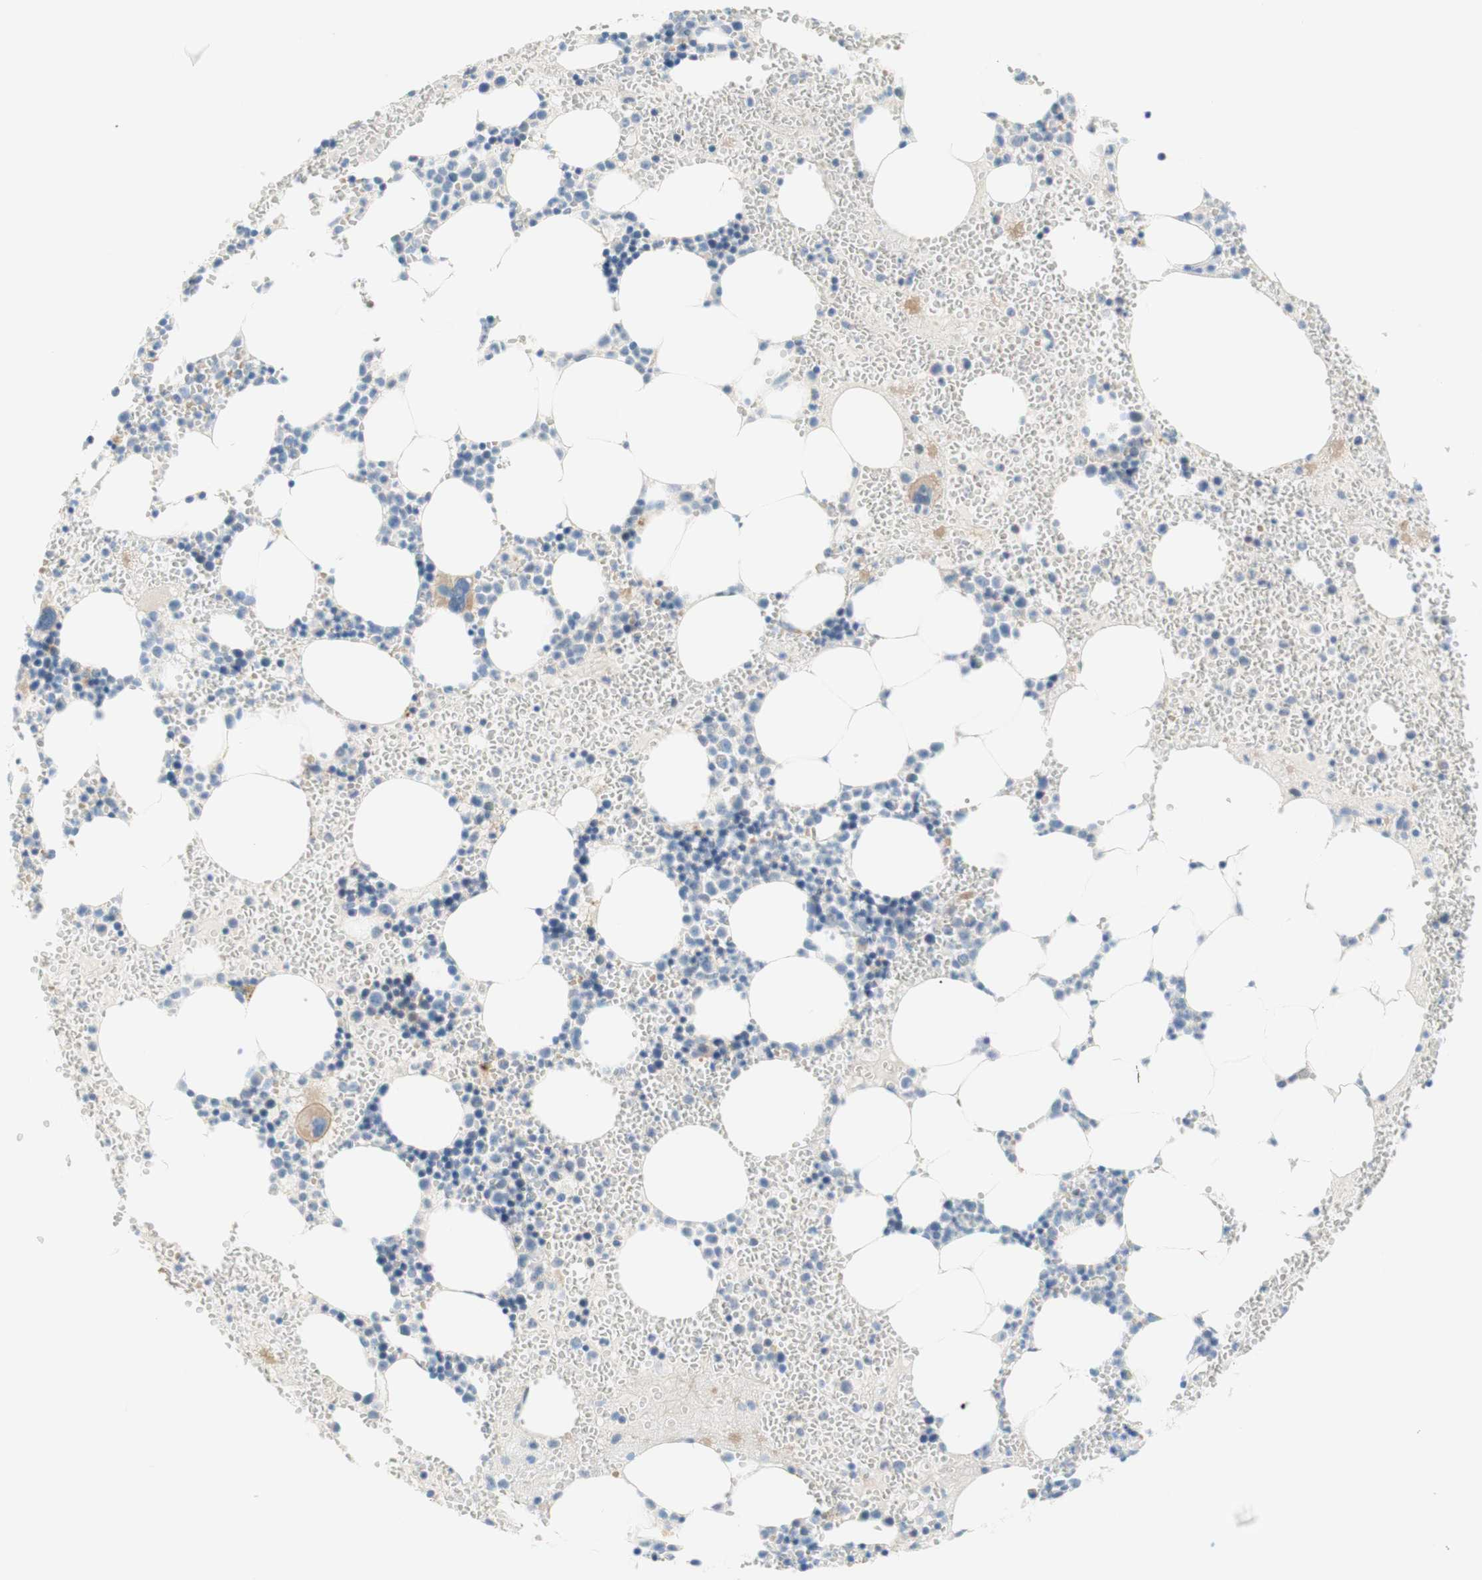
{"staining": {"intensity": "moderate", "quantity": "25%-75%", "location": "cytoplasmic/membranous,nuclear"}, "tissue": "bone marrow", "cell_type": "Hematopoietic cells", "image_type": "normal", "snomed": [{"axis": "morphology", "description": "Normal tissue, NOS"}, {"axis": "morphology", "description": "Inflammation, NOS"}, {"axis": "topography", "description": "Bone marrow"}], "caption": "The immunohistochemical stain highlights moderate cytoplasmic/membranous,nuclear staining in hematopoietic cells of unremarkable bone marrow. (DAB (3,3'-diaminobenzidine) = brown stain, brightfield microscopy at high magnification).", "gene": "ENTREP2", "patient": {"sex": "female", "age": 76}}